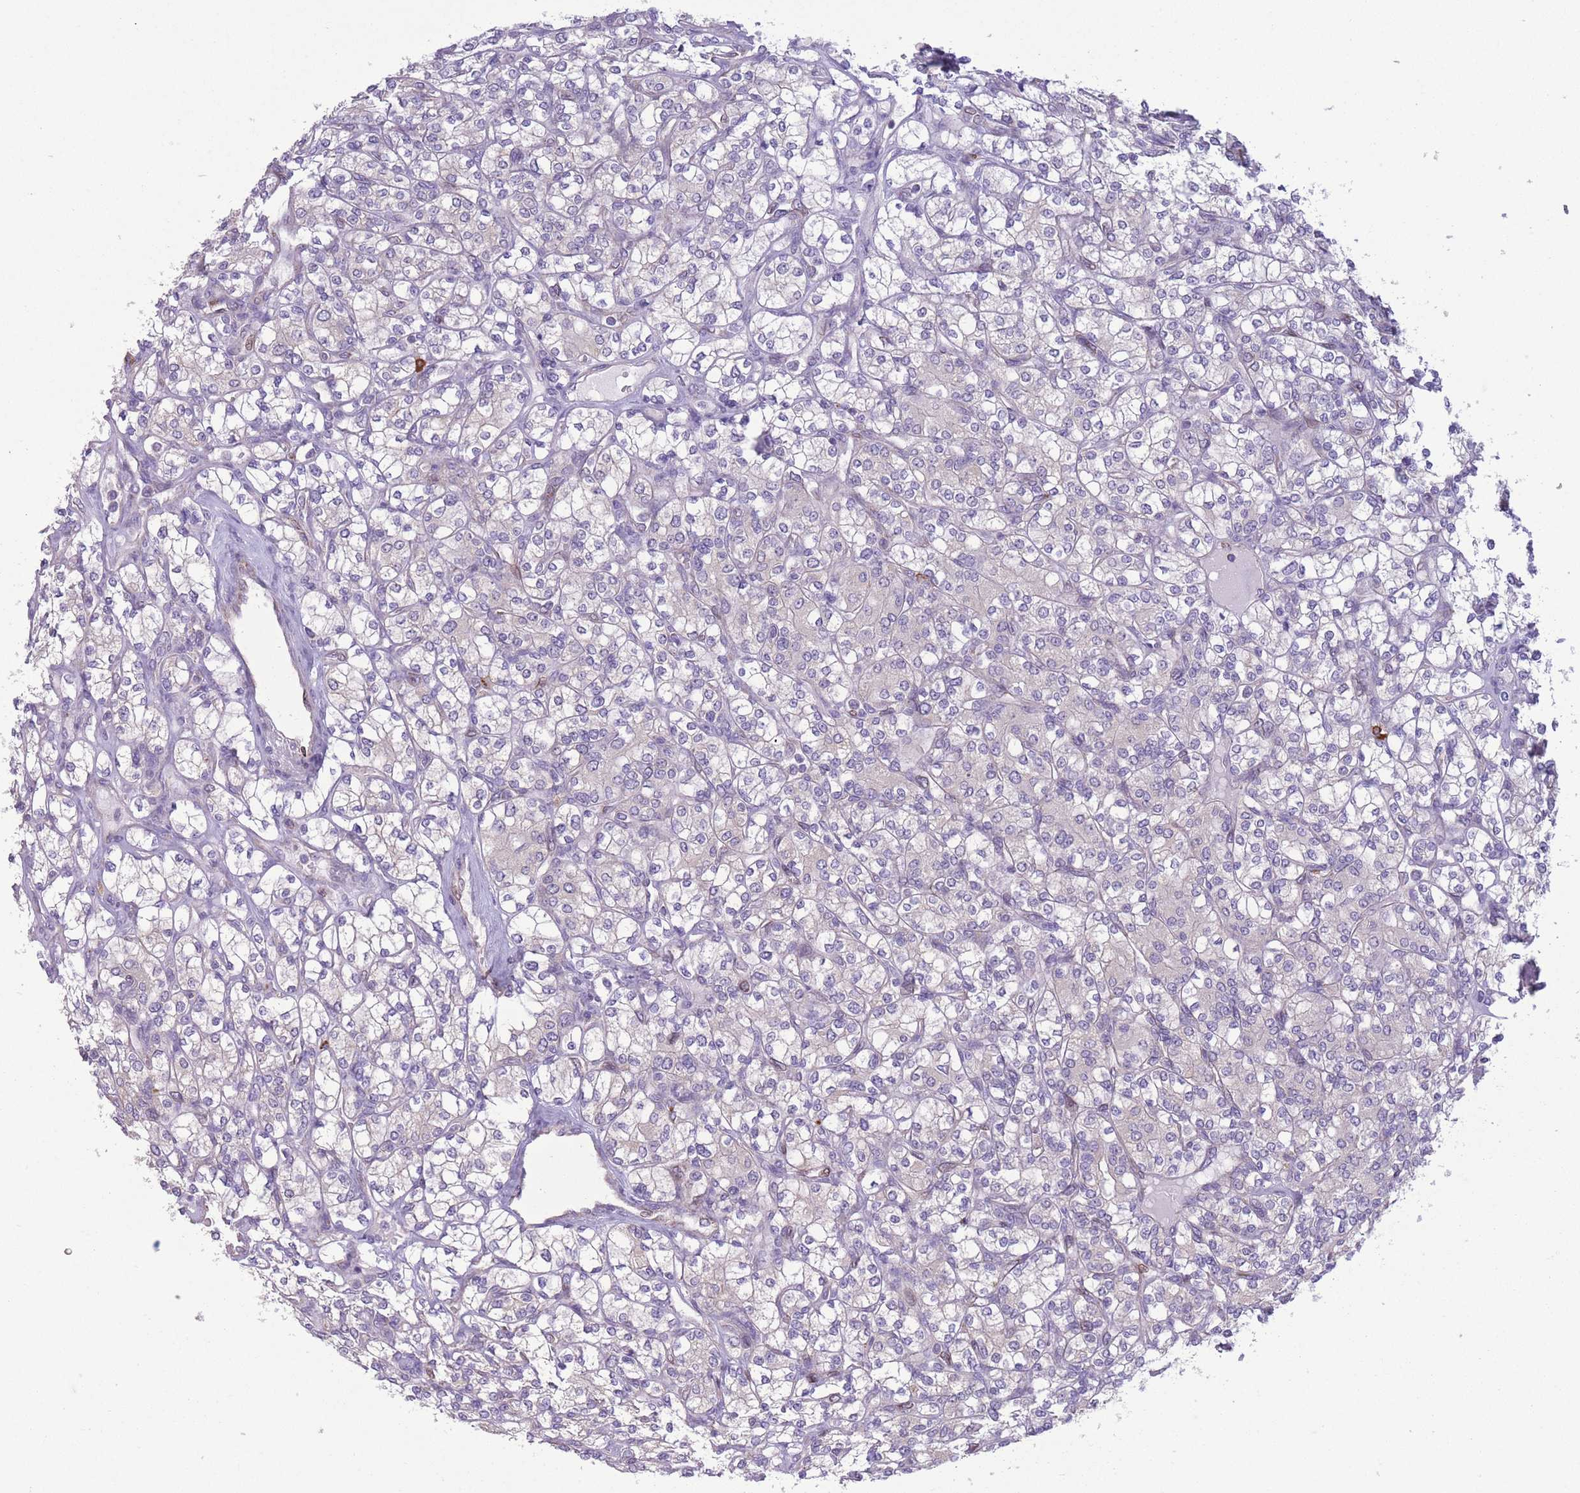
{"staining": {"intensity": "negative", "quantity": "none", "location": "none"}, "tissue": "renal cancer", "cell_type": "Tumor cells", "image_type": "cancer", "snomed": [{"axis": "morphology", "description": "Adenocarcinoma, NOS"}, {"axis": "topography", "description": "Kidney"}], "caption": "Tumor cells show no significant expression in renal adenocarcinoma. (DAB (3,3'-diaminobenzidine) immunohistochemistry with hematoxylin counter stain).", "gene": "PDHA1", "patient": {"sex": "male", "age": 77}}